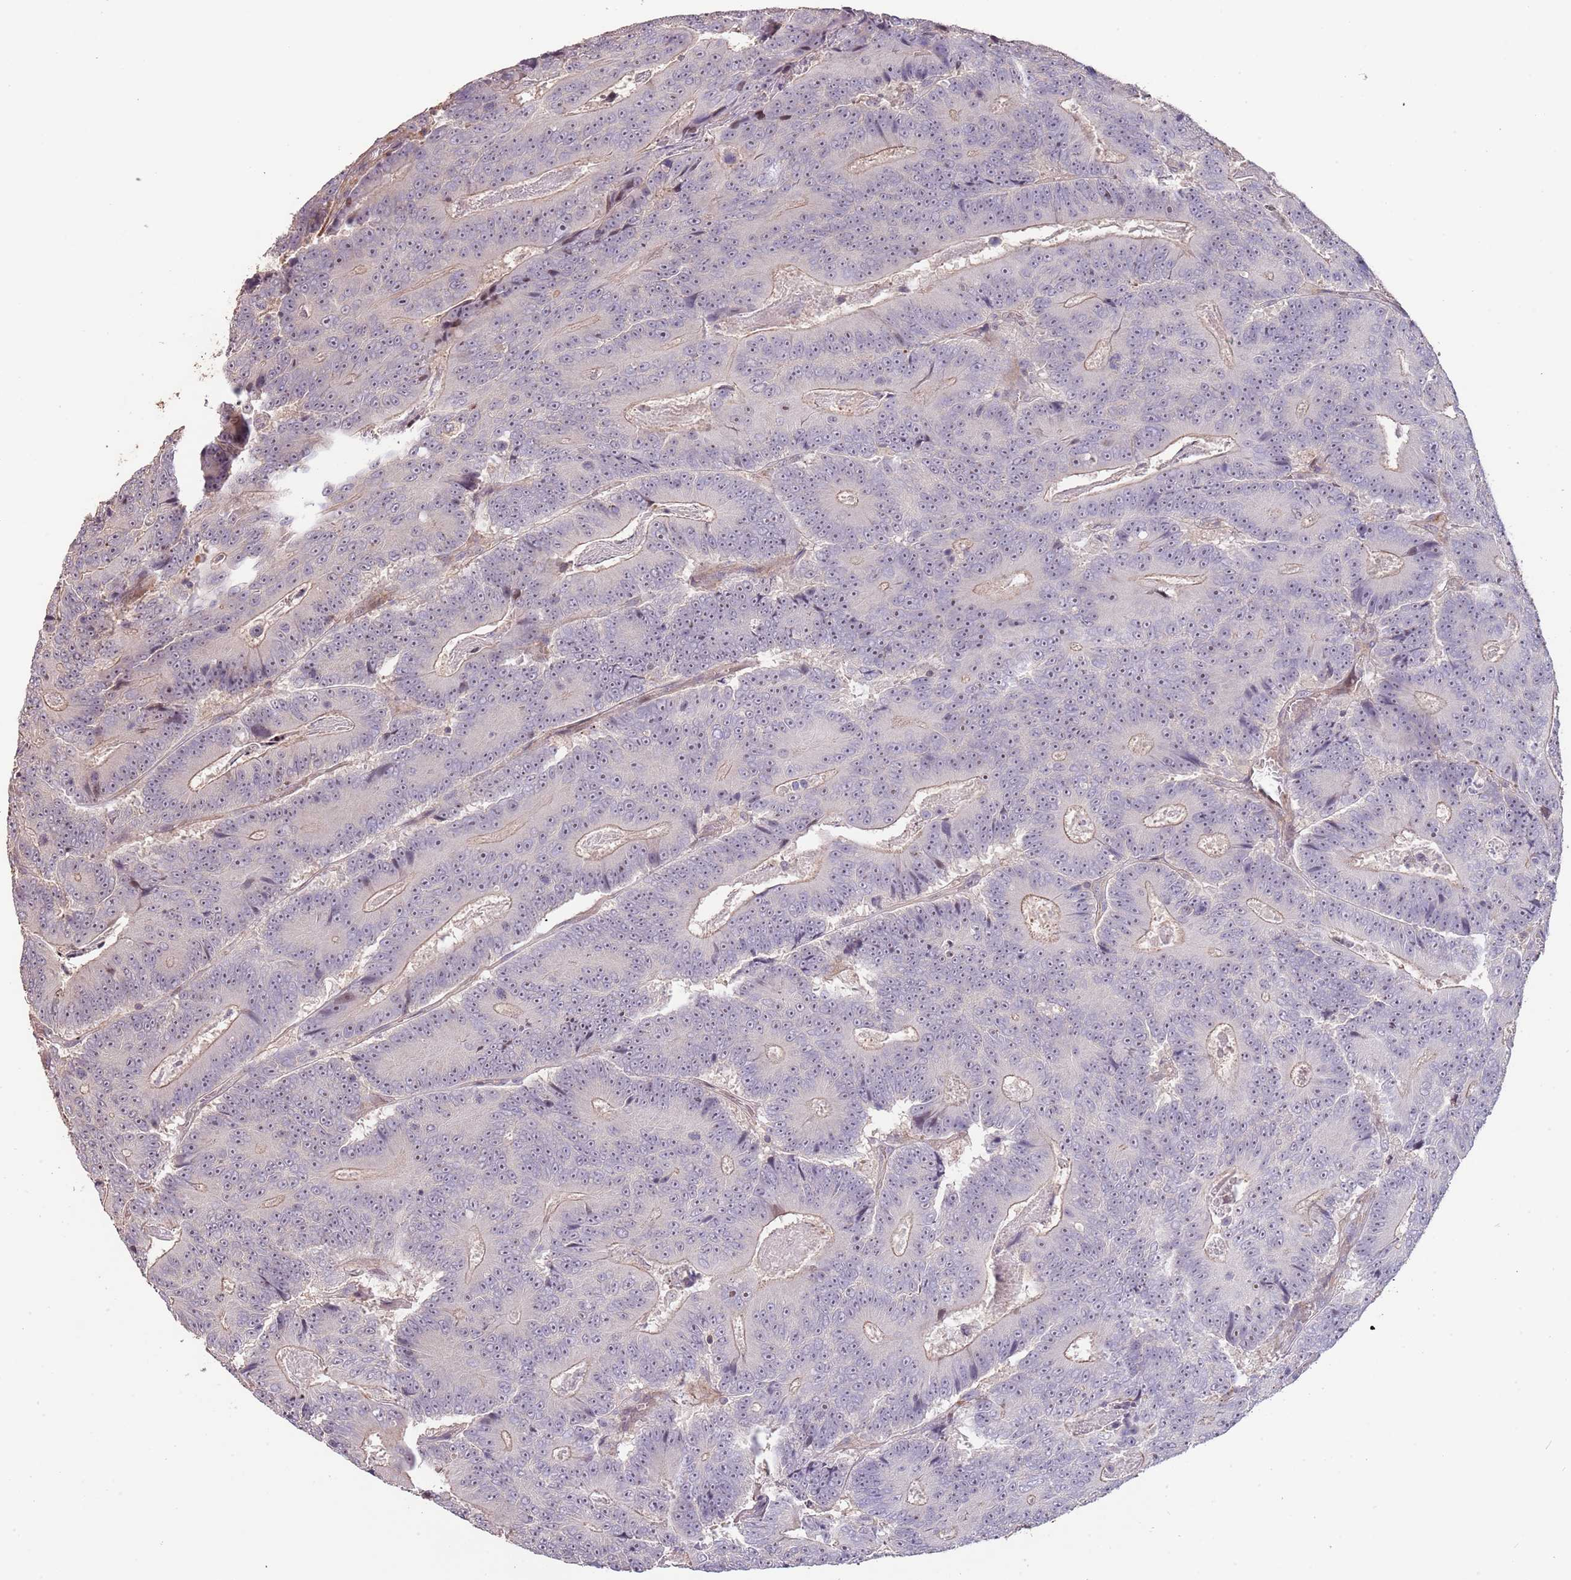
{"staining": {"intensity": "weak", "quantity": "<25%", "location": "nuclear"}, "tissue": "colorectal cancer", "cell_type": "Tumor cells", "image_type": "cancer", "snomed": [{"axis": "morphology", "description": "Adenocarcinoma, NOS"}, {"axis": "topography", "description": "Colon"}], "caption": "DAB (3,3'-diaminobenzidine) immunohistochemical staining of colorectal cancer (adenocarcinoma) shows no significant staining in tumor cells.", "gene": "ADTRP", "patient": {"sex": "male", "age": 83}}